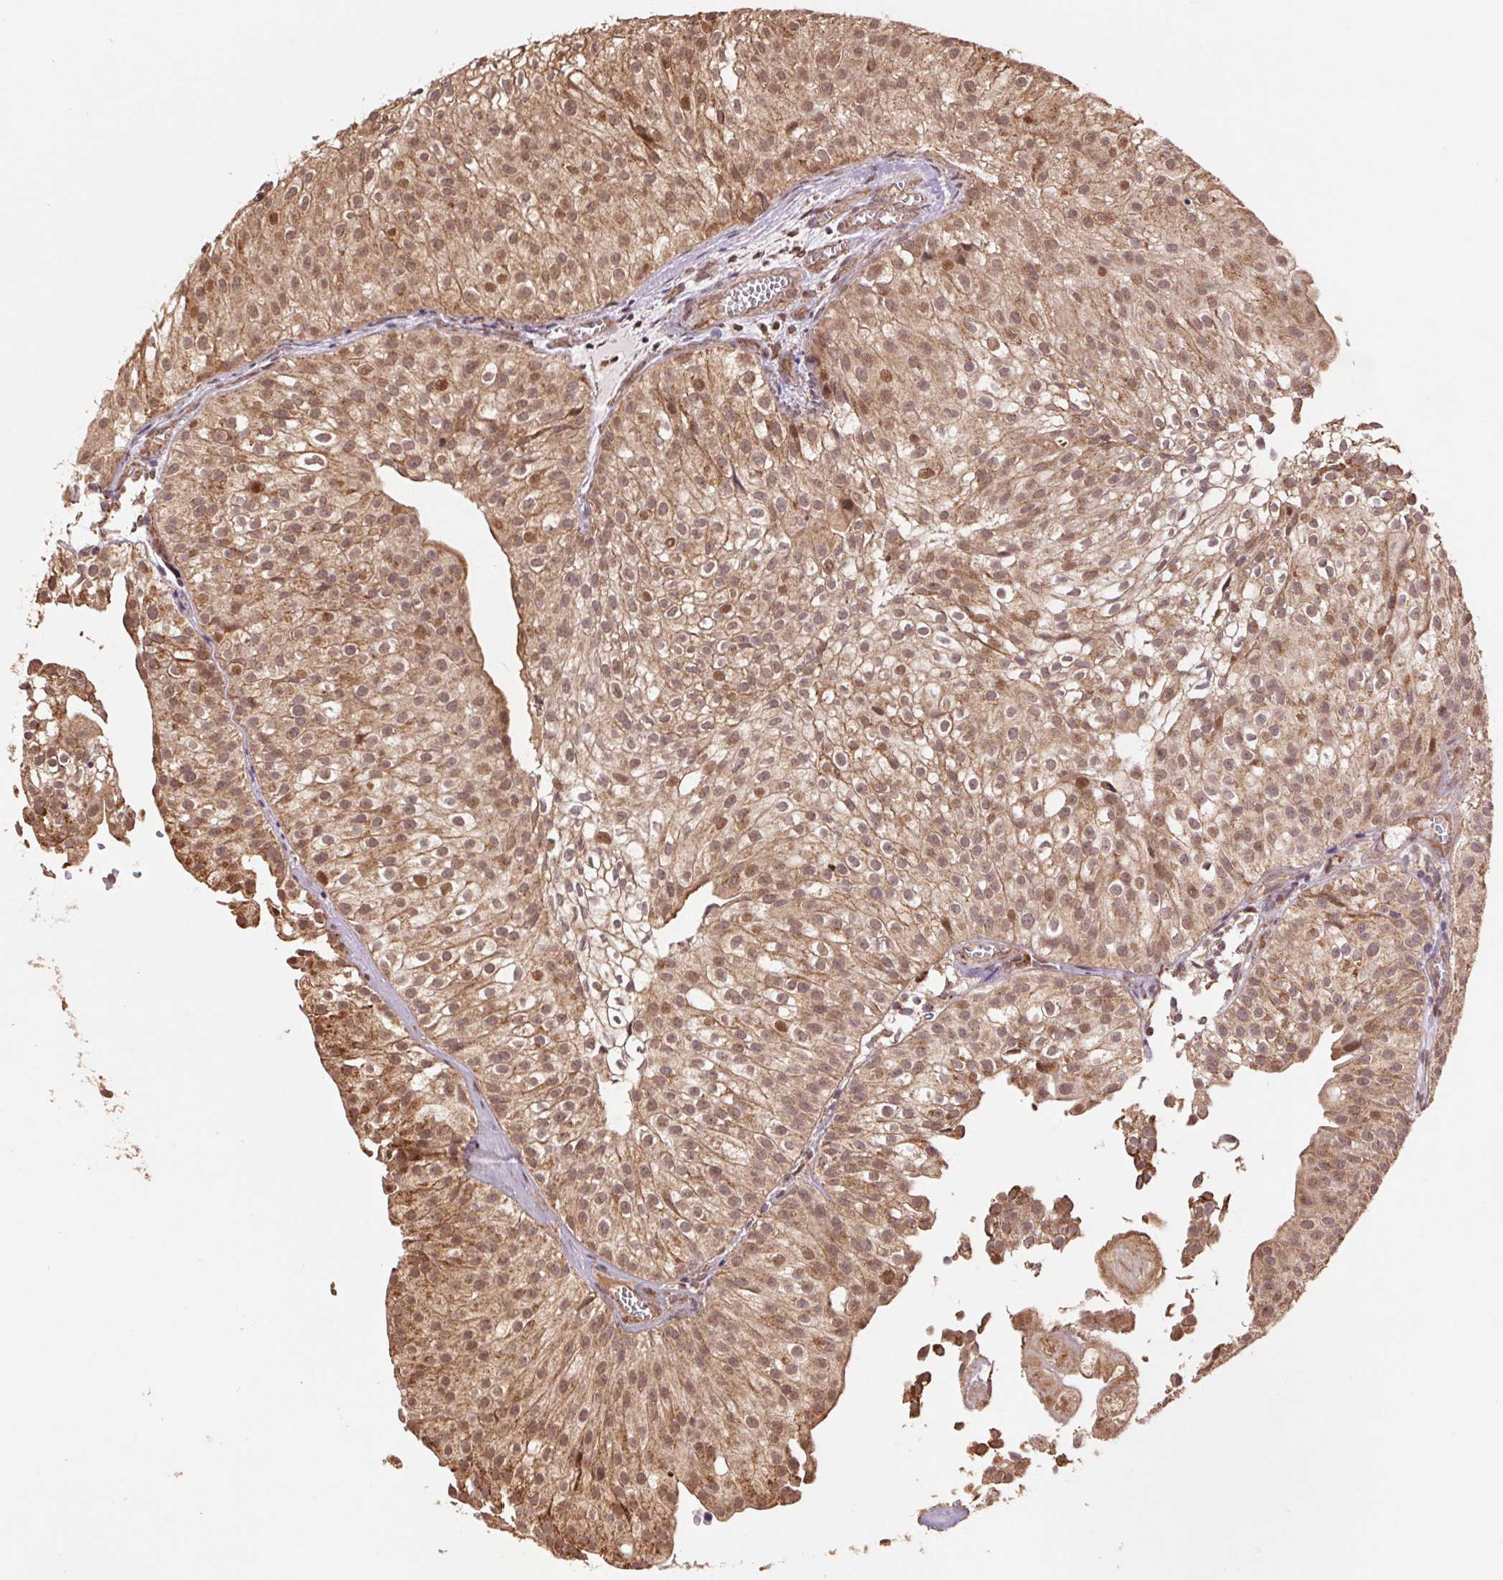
{"staining": {"intensity": "moderate", "quantity": ">75%", "location": "cytoplasmic/membranous,nuclear"}, "tissue": "urothelial cancer", "cell_type": "Tumor cells", "image_type": "cancer", "snomed": [{"axis": "morphology", "description": "Urothelial carcinoma, Low grade"}, {"axis": "topography", "description": "Urinary bladder"}], "caption": "Urothelial carcinoma (low-grade) stained with immunohistochemistry displays moderate cytoplasmic/membranous and nuclear staining in approximately >75% of tumor cells. (Brightfield microscopy of DAB IHC at high magnification).", "gene": "PDHA1", "patient": {"sex": "male", "age": 70}}